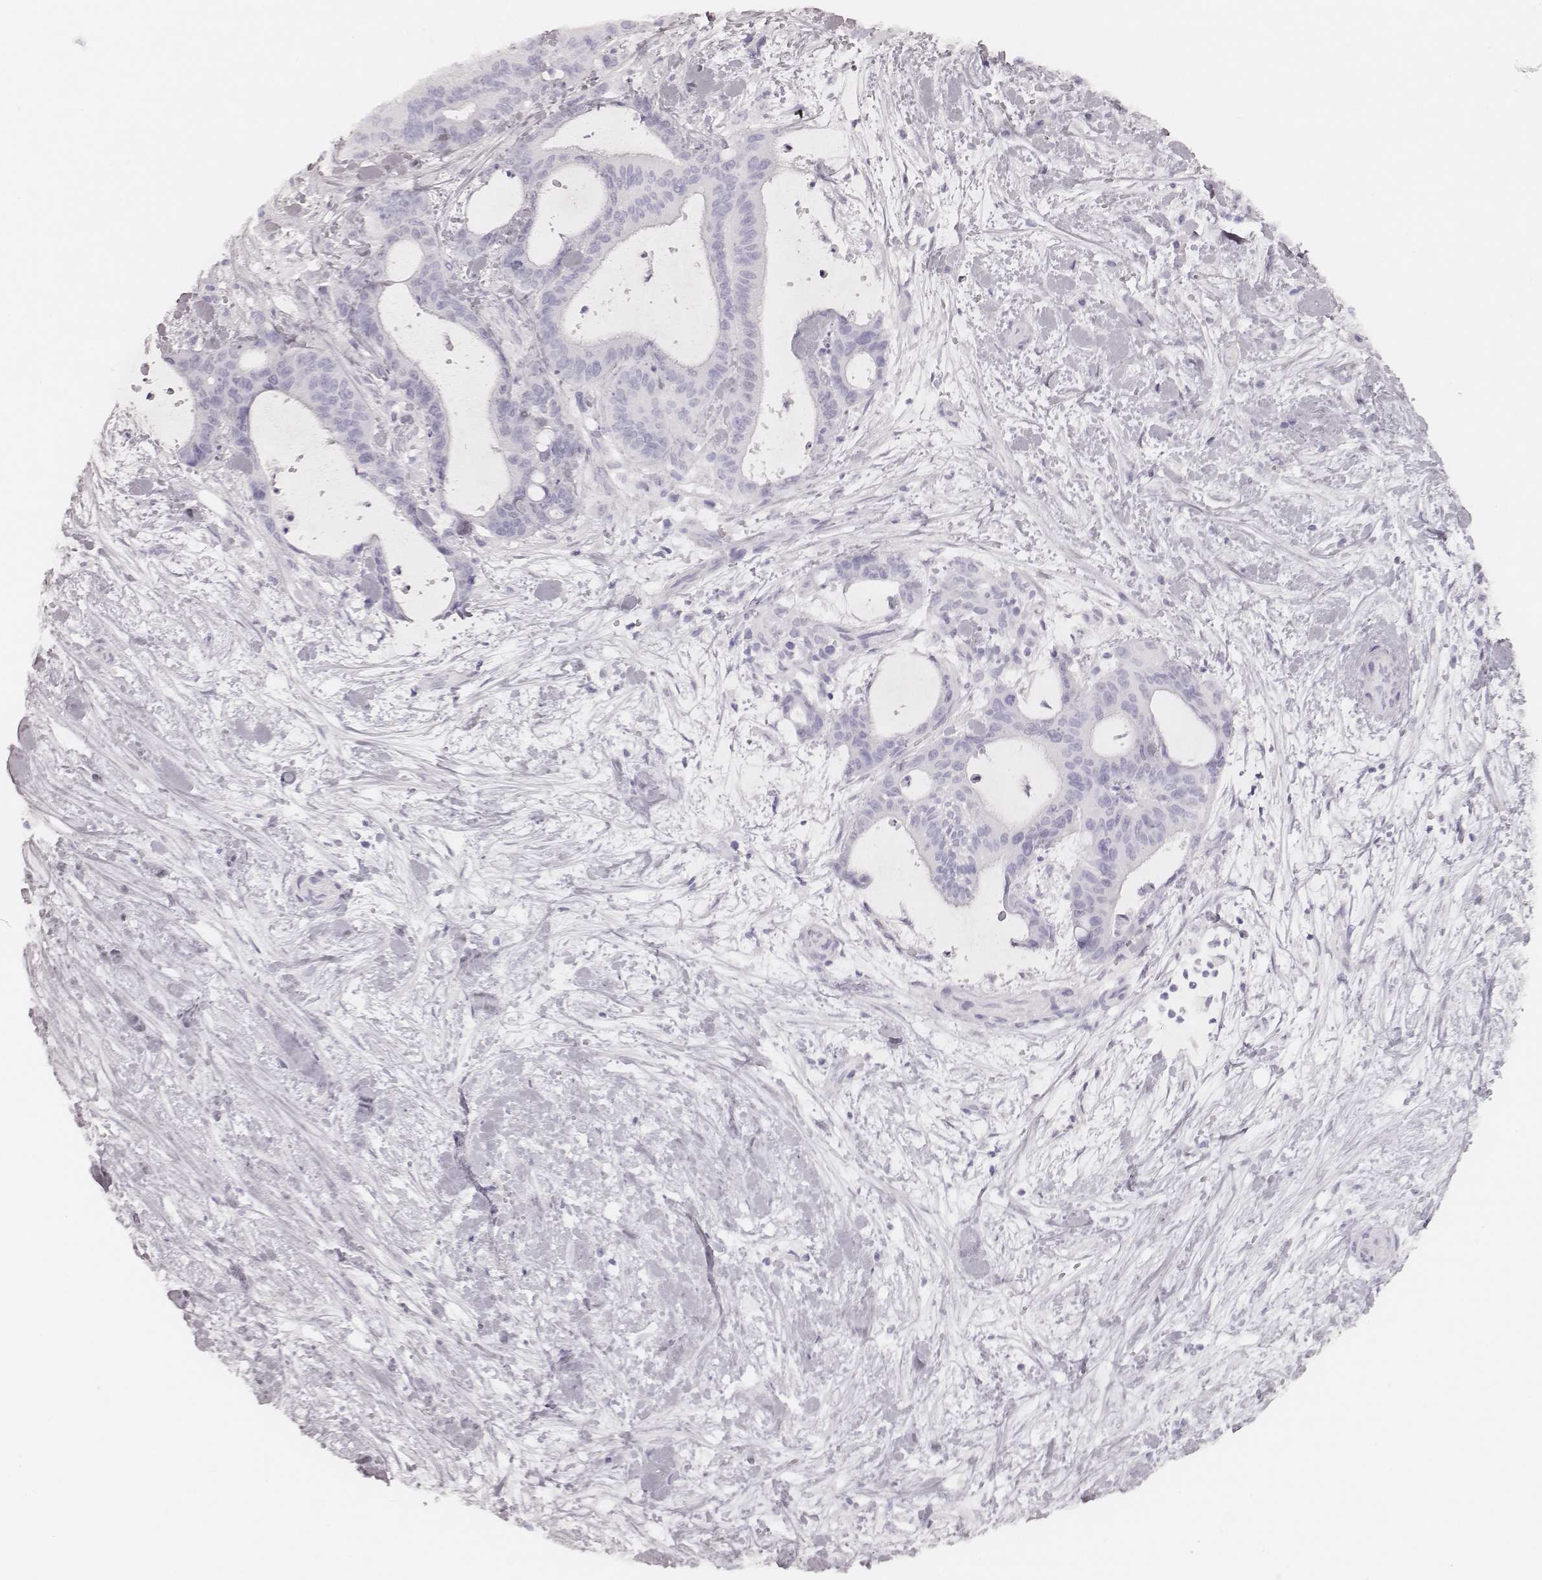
{"staining": {"intensity": "negative", "quantity": "none", "location": "none"}, "tissue": "liver cancer", "cell_type": "Tumor cells", "image_type": "cancer", "snomed": [{"axis": "morphology", "description": "Cholangiocarcinoma"}, {"axis": "topography", "description": "Liver"}], "caption": "Liver cholangiocarcinoma stained for a protein using immunohistochemistry (IHC) reveals no positivity tumor cells.", "gene": "KRT34", "patient": {"sex": "female", "age": 73}}